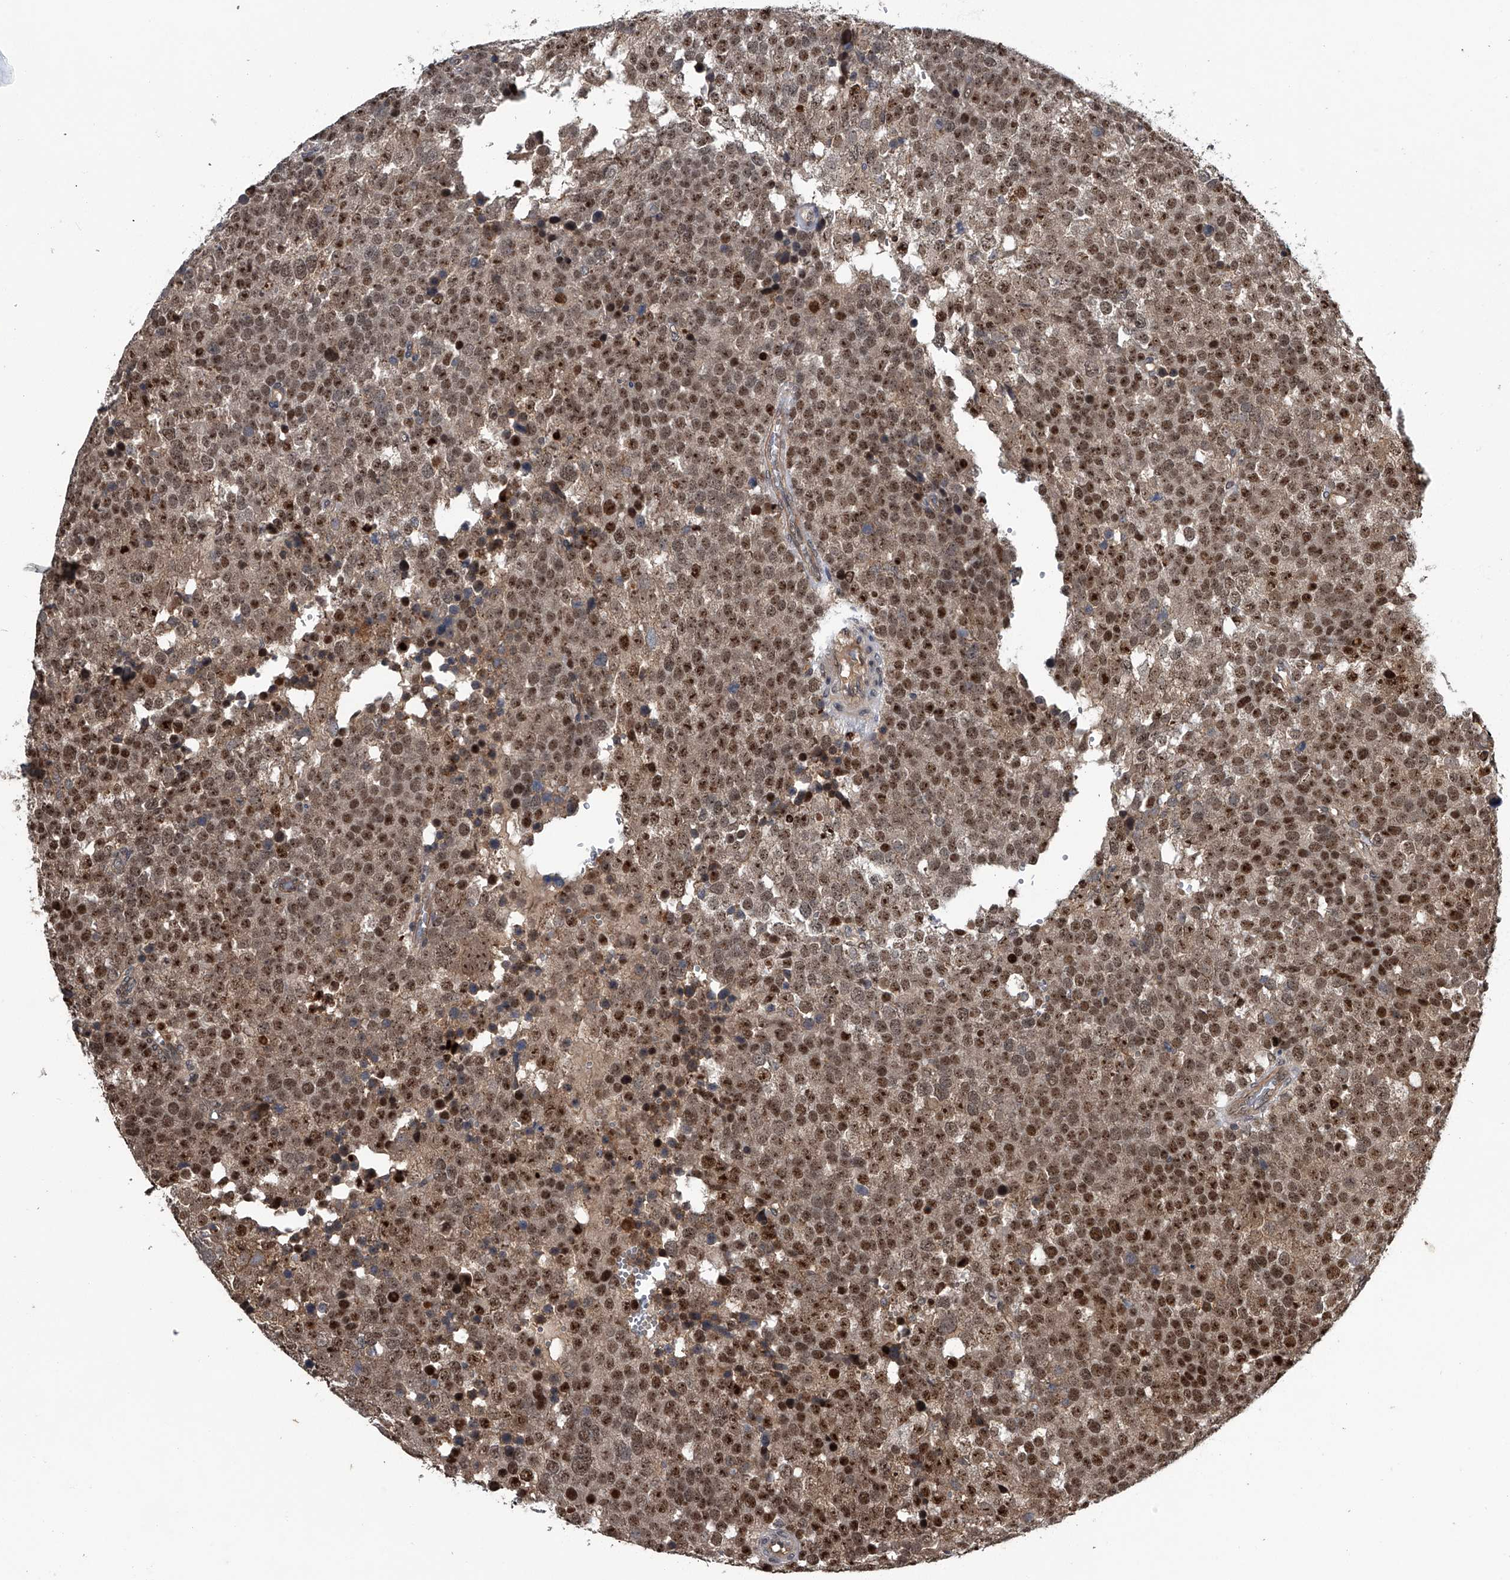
{"staining": {"intensity": "strong", "quantity": "<25%", "location": "cytoplasmic/membranous,nuclear"}, "tissue": "testis cancer", "cell_type": "Tumor cells", "image_type": "cancer", "snomed": [{"axis": "morphology", "description": "Seminoma, NOS"}, {"axis": "topography", "description": "Testis"}], "caption": "Immunohistochemistry (IHC) (DAB) staining of testis cancer displays strong cytoplasmic/membranous and nuclear protein positivity in approximately <25% of tumor cells.", "gene": "SLC12A8", "patient": {"sex": "male", "age": 71}}